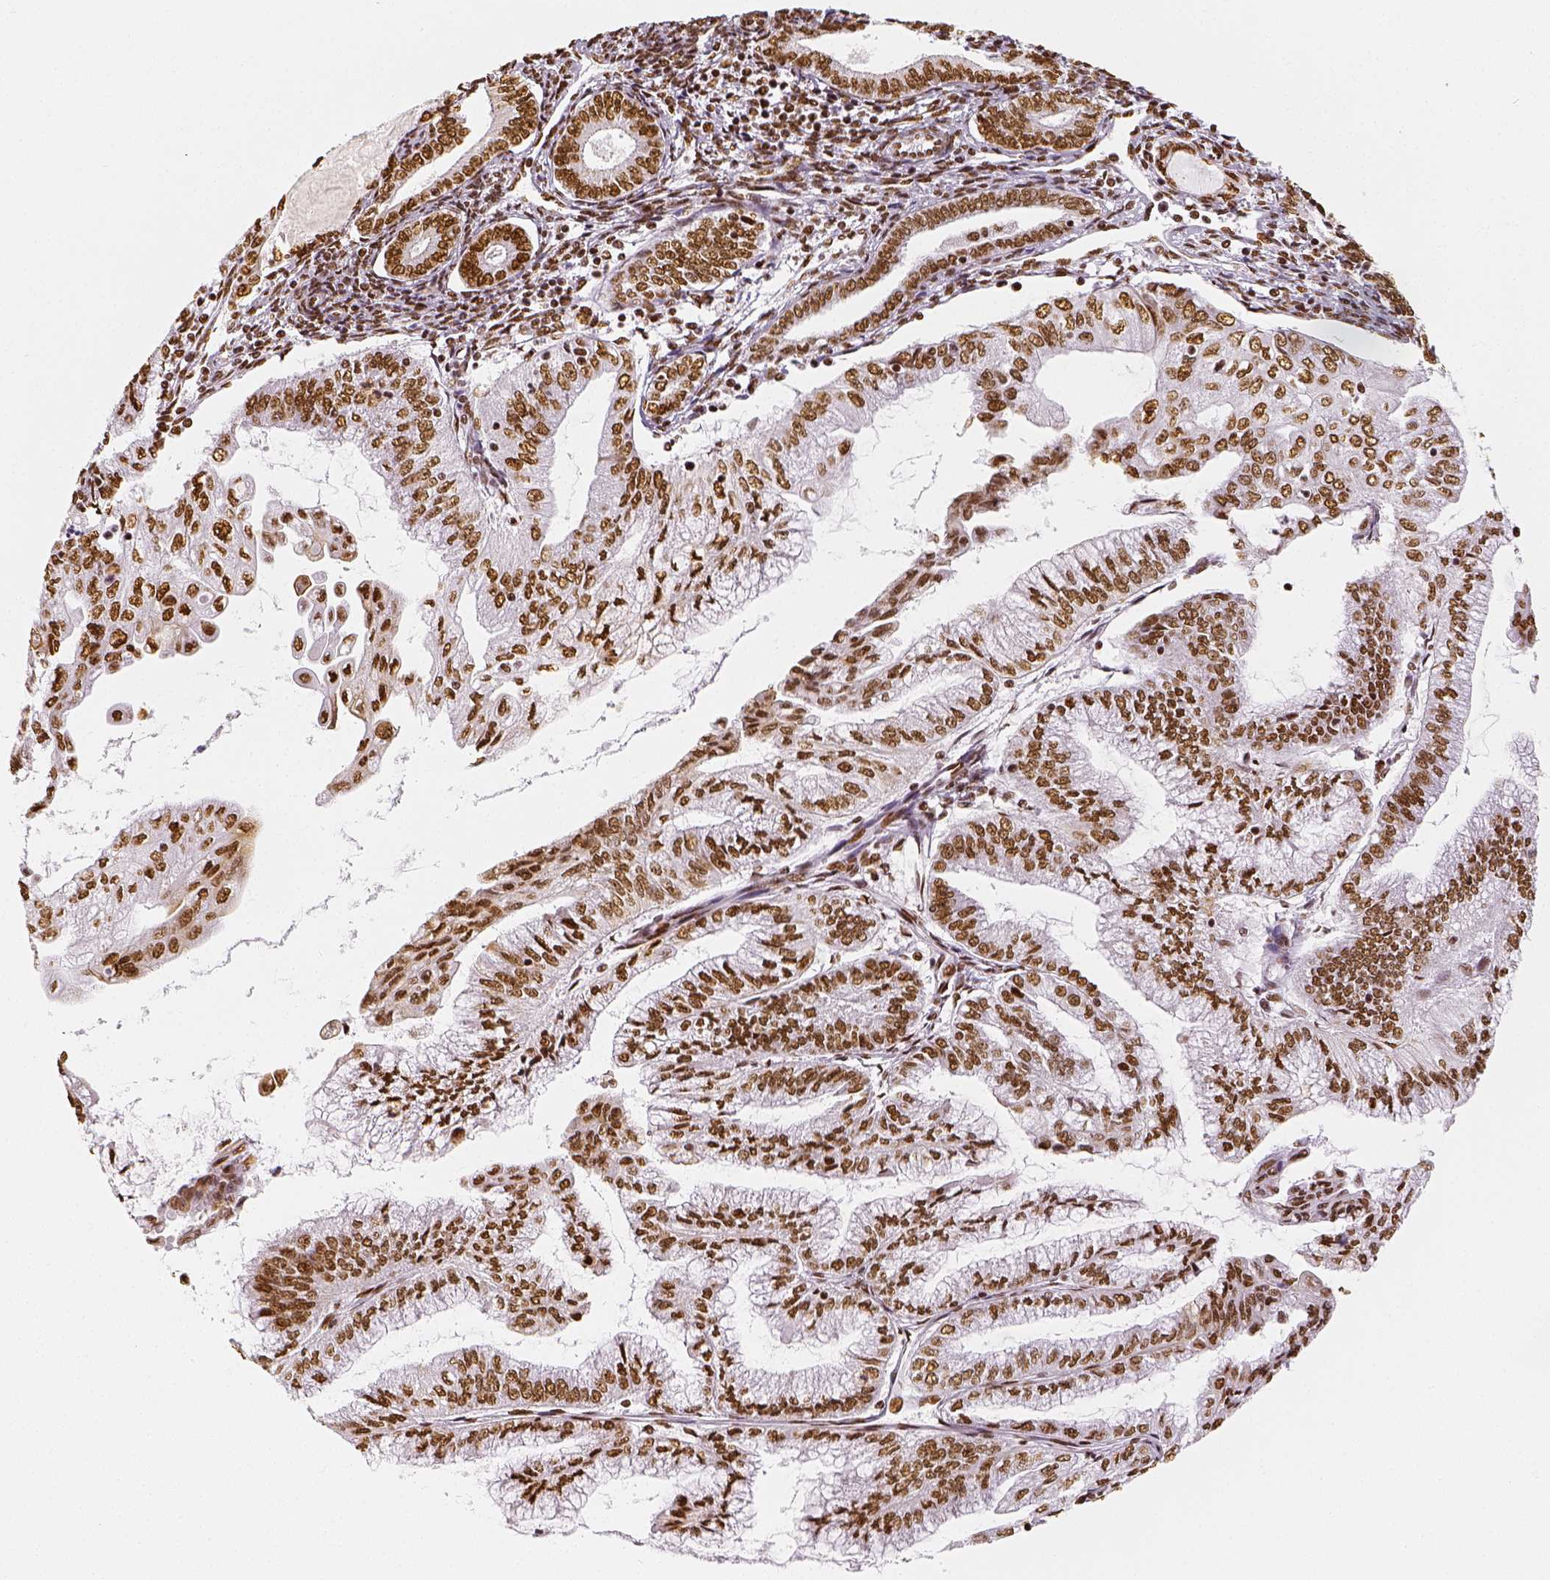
{"staining": {"intensity": "moderate", "quantity": ">75%", "location": "nuclear"}, "tissue": "endometrial cancer", "cell_type": "Tumor cells", "image_type": "cancer", "snomed": [{"axis": "morphology", "description": "Adenocarcinoma, NOS"}, {"axis": "topography", "description": "Endometrium"}], "caption": "There is medium levels of moderate nuclear staining in tumor cells of endometrial adenocarcinoma, as demonstrated by immunohistochemical staining (brown color).", "gene": "KDM5B", "patient": {"sex": "female", "age": 55}}